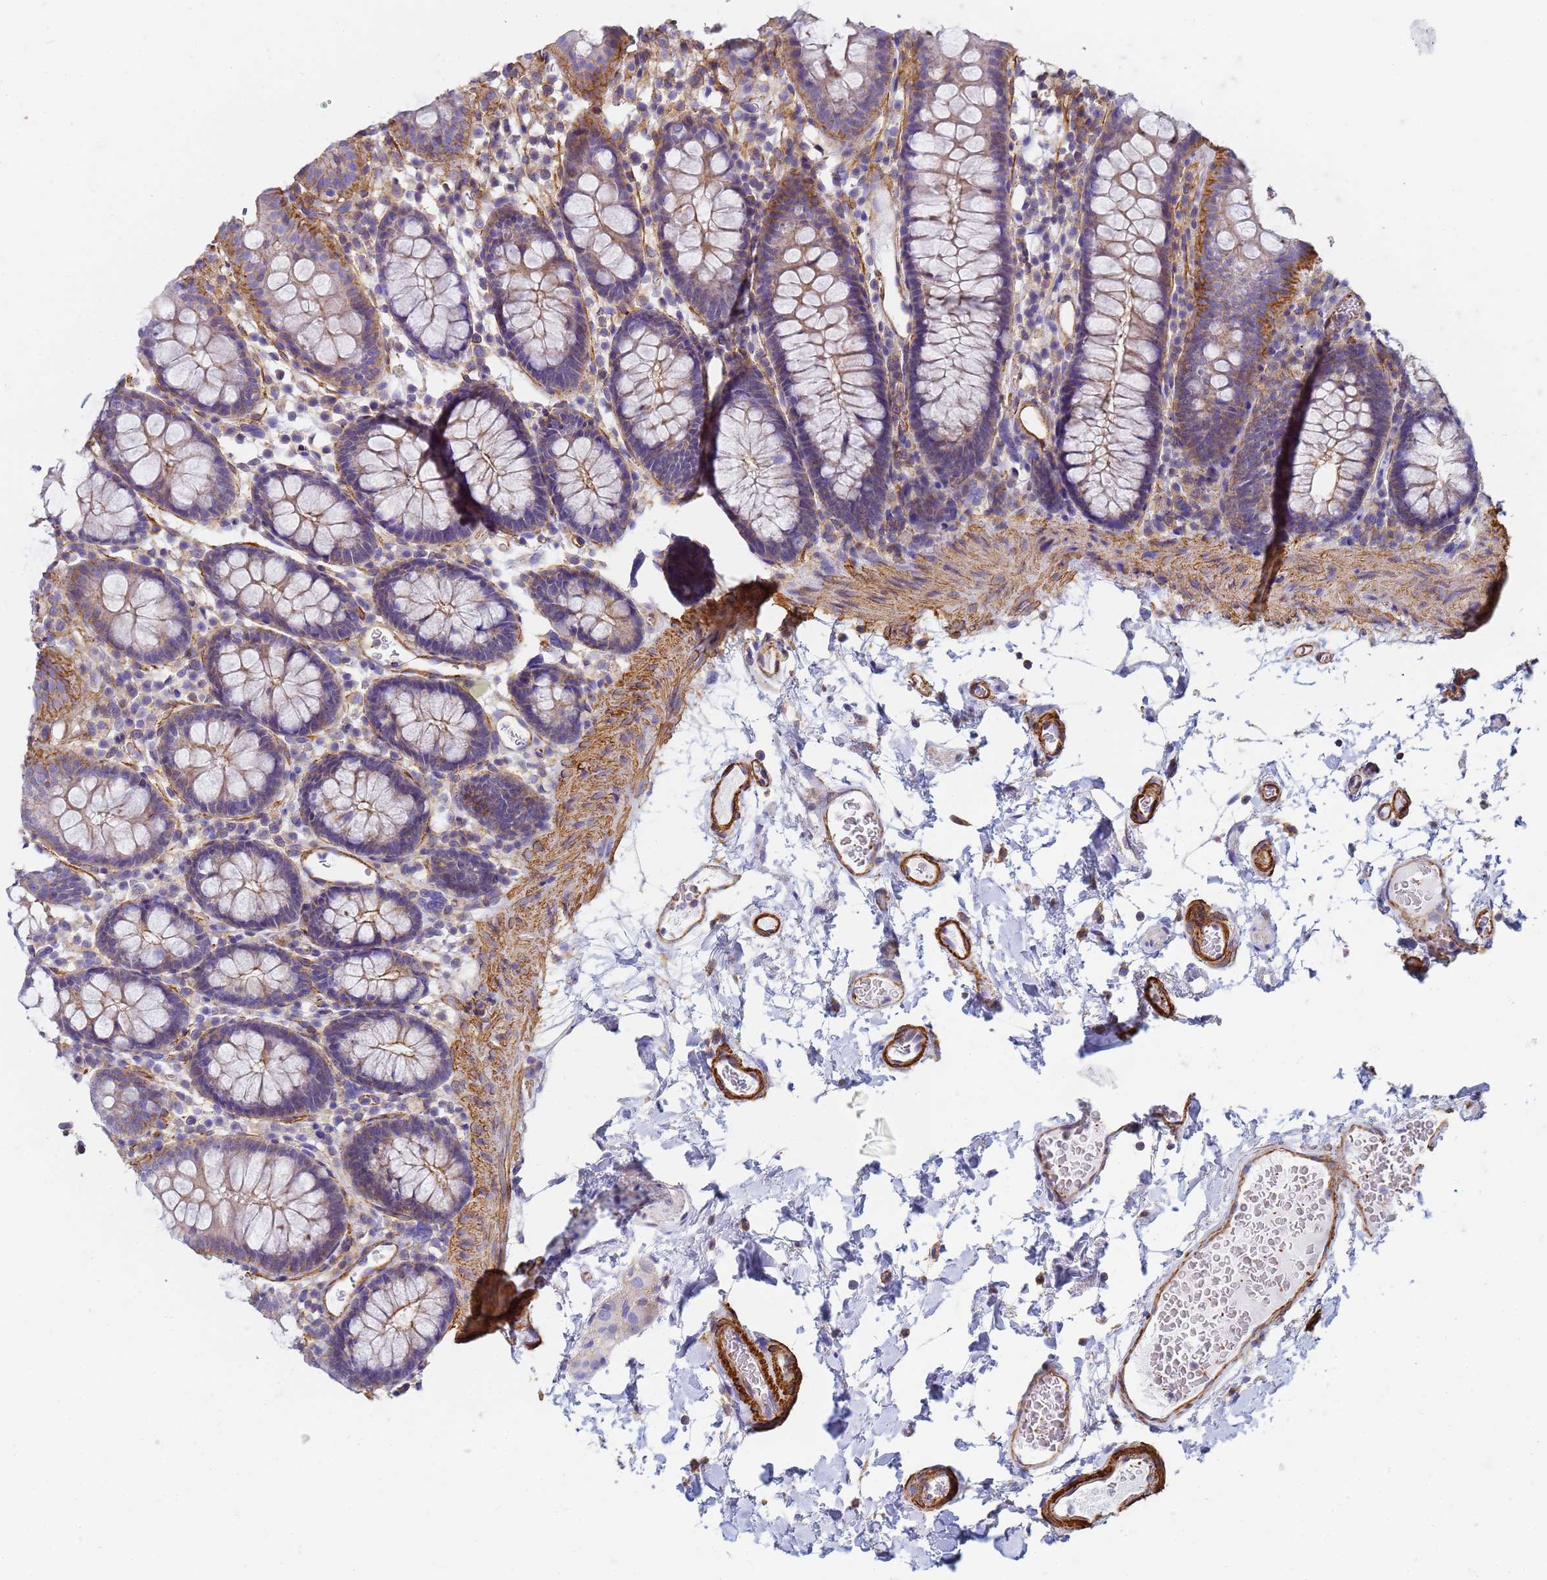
{"staining": {"intensity": "moderate", "quantity": "25%-75%", "location": "cytoplasmic/membranous"}, "tissue": "colon", "cell_type": "Endothelial cells", "image_type": "normal", "snomed": [{"axis": "morphology", "description": "Normal tissue, NOS"}, {"axis": "topography", "description": "Colon"}], "caption": "A brown stain labels moderate cytoplasmic/membranous staining of a protein in endothelial cells of unremarkable colon.", "gene": "TPM1", "patient": {"sex": "male", "age": 75}}